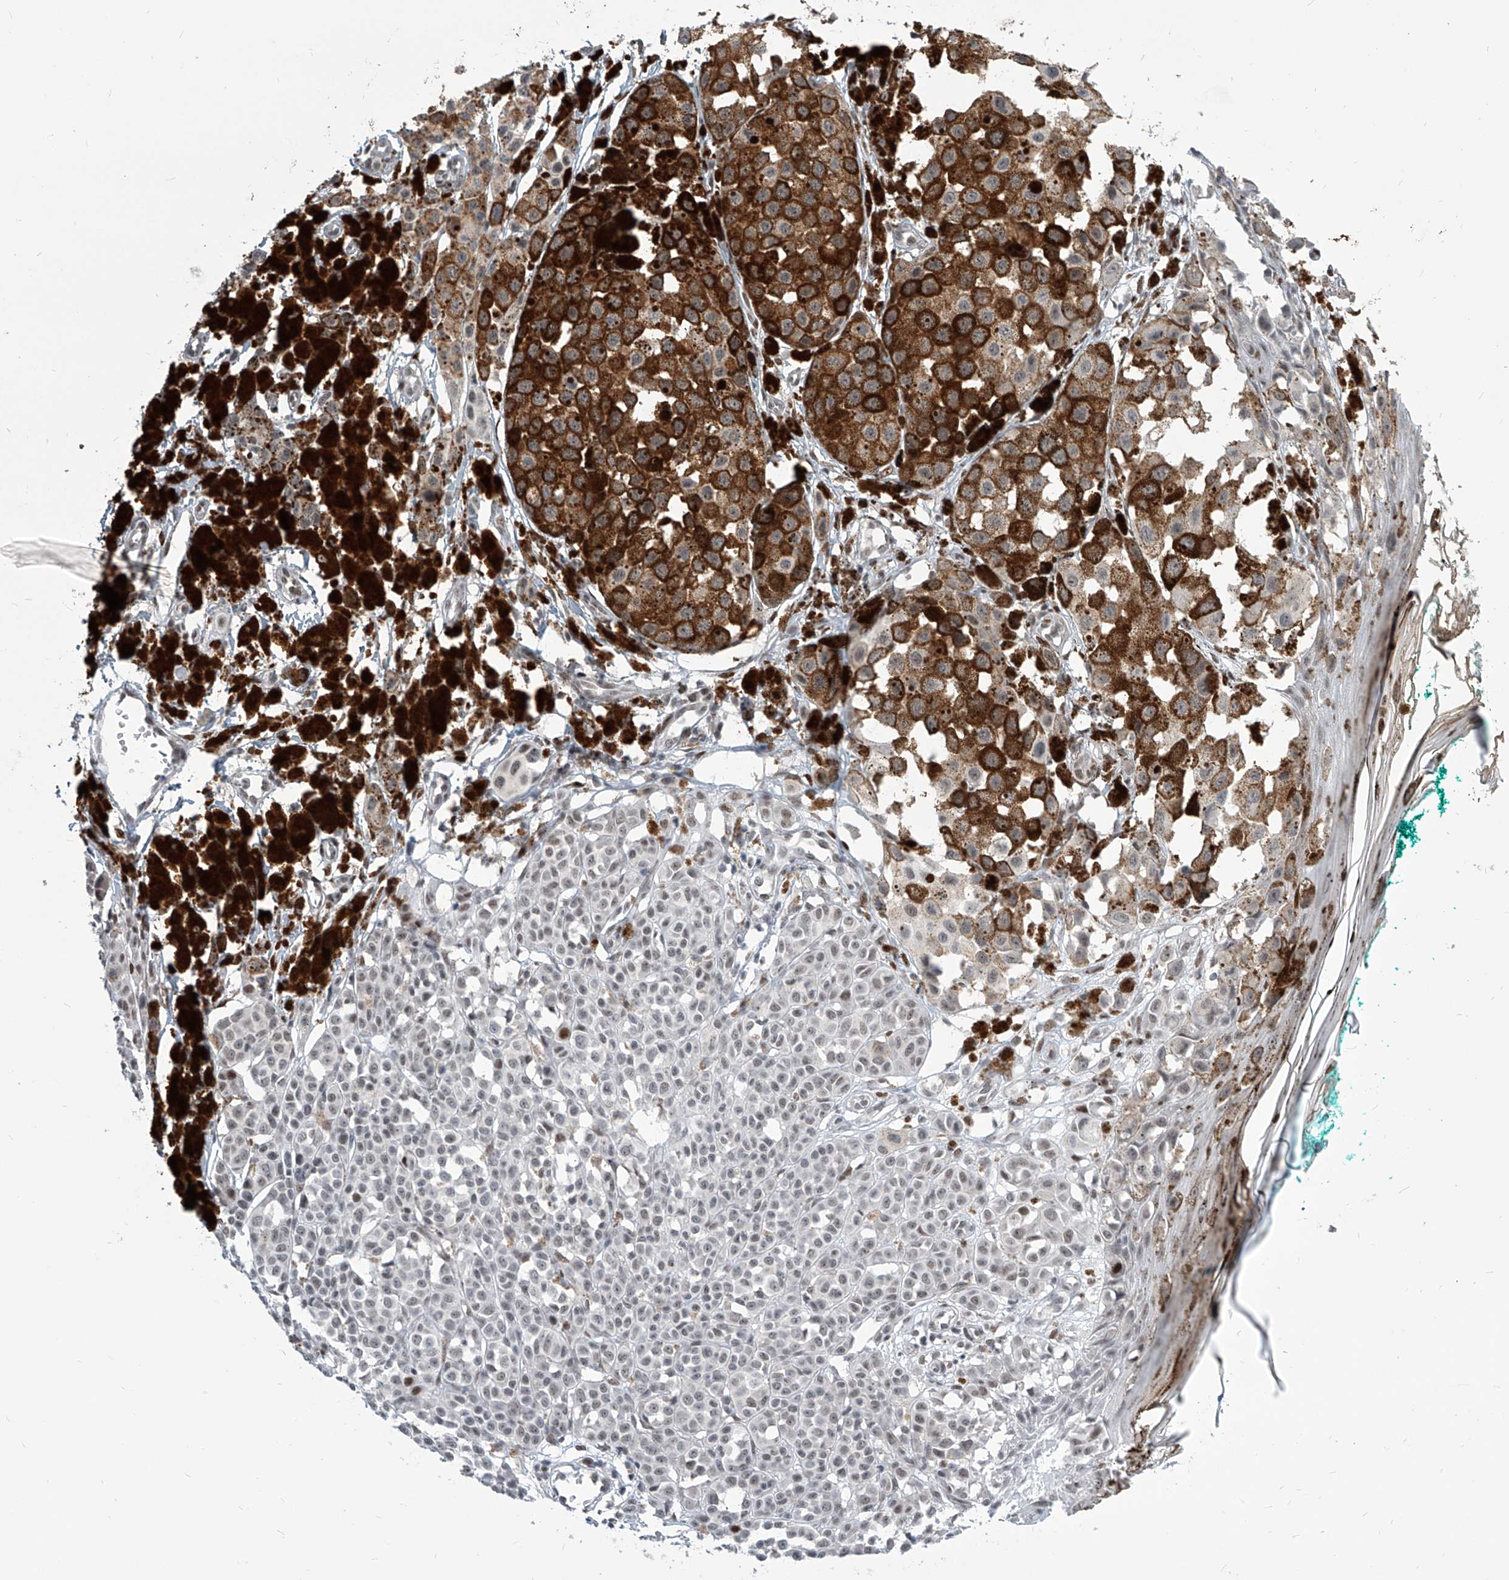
{"staining": {"intensity": "weak", "quantity": "25%-75%", "location": "cytoplasmic/membranous"}, "tissue": "melanoma", "cell_type": "Tumor cells", "image_type": "cancer", "snomed": [{"axis": "morphology", "description": "Malignant melanoma, NOS"}, {"axis": "topography", "description": "Skin of leg"}], "caption": "Protein expression analysis of malignant melanoma displays weak cytoplasmic/membranous staining in about 25%-75% of tumor cells.", "gene": "IRF2", "patient": {"sex": "female", "age": 72}}